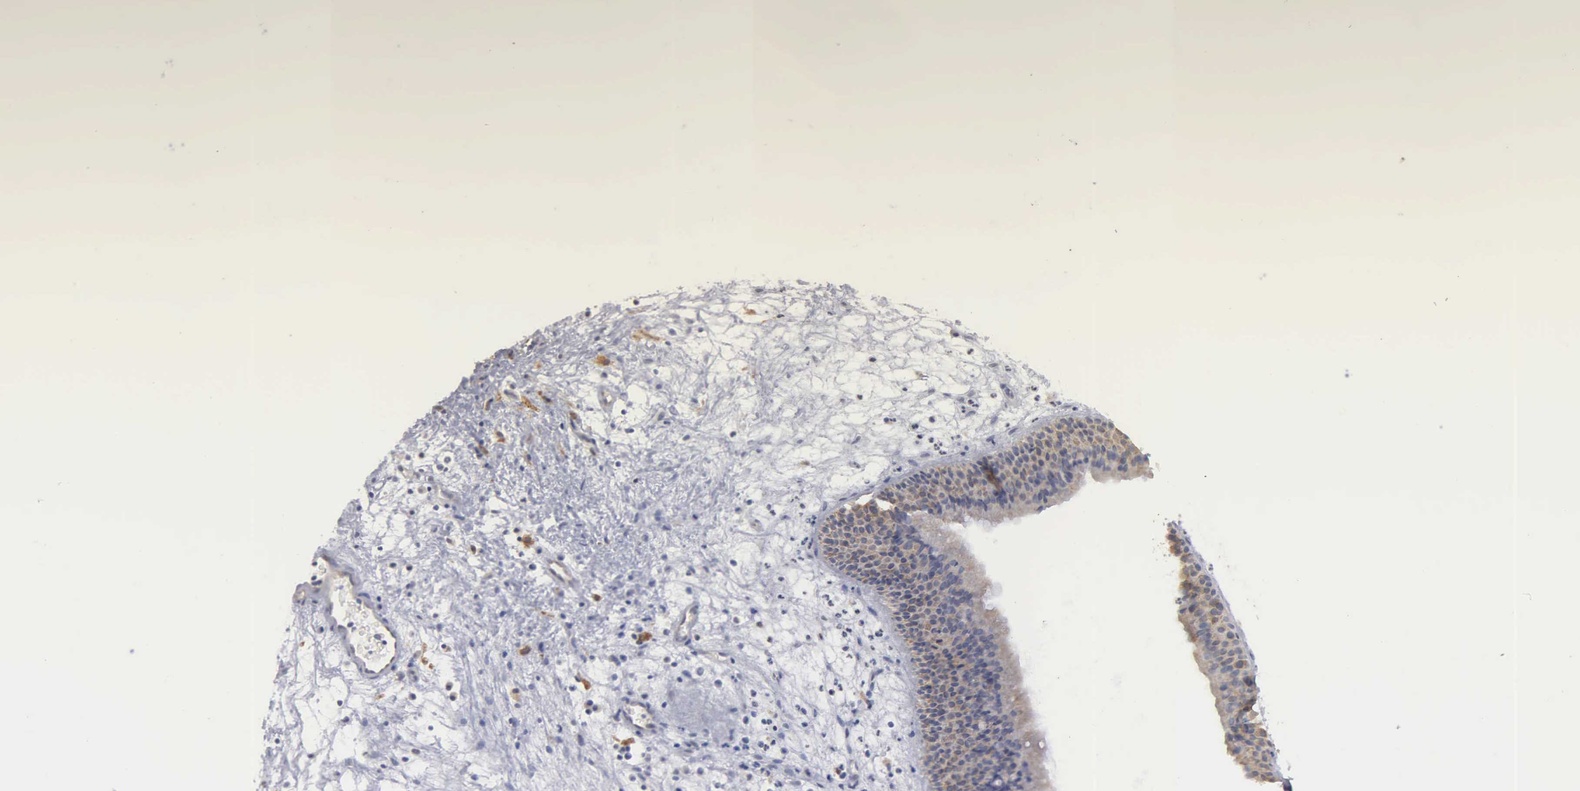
{"staining": {"intensity": "moderate", "quantity": "25%-75%", "location": "cytoplasmic/membranous"}, "tissue": "nasopharynx", "cell_type": "Respiratory epithelial cells", "image_type": "normal", "snomed": [{"axis": "morphology", "description": "Normal tissue, NOS"}, {"axis": "topography", "description": "Nasopharynx"}], "caption": "Protein staining displays moderate cytoplasmic/membranous staining in about 25%-75% of respiratory epithelial cells in normal nasopharynx.", "gene": "LIN52", "patient": {"sex": "male", "age": 63}}